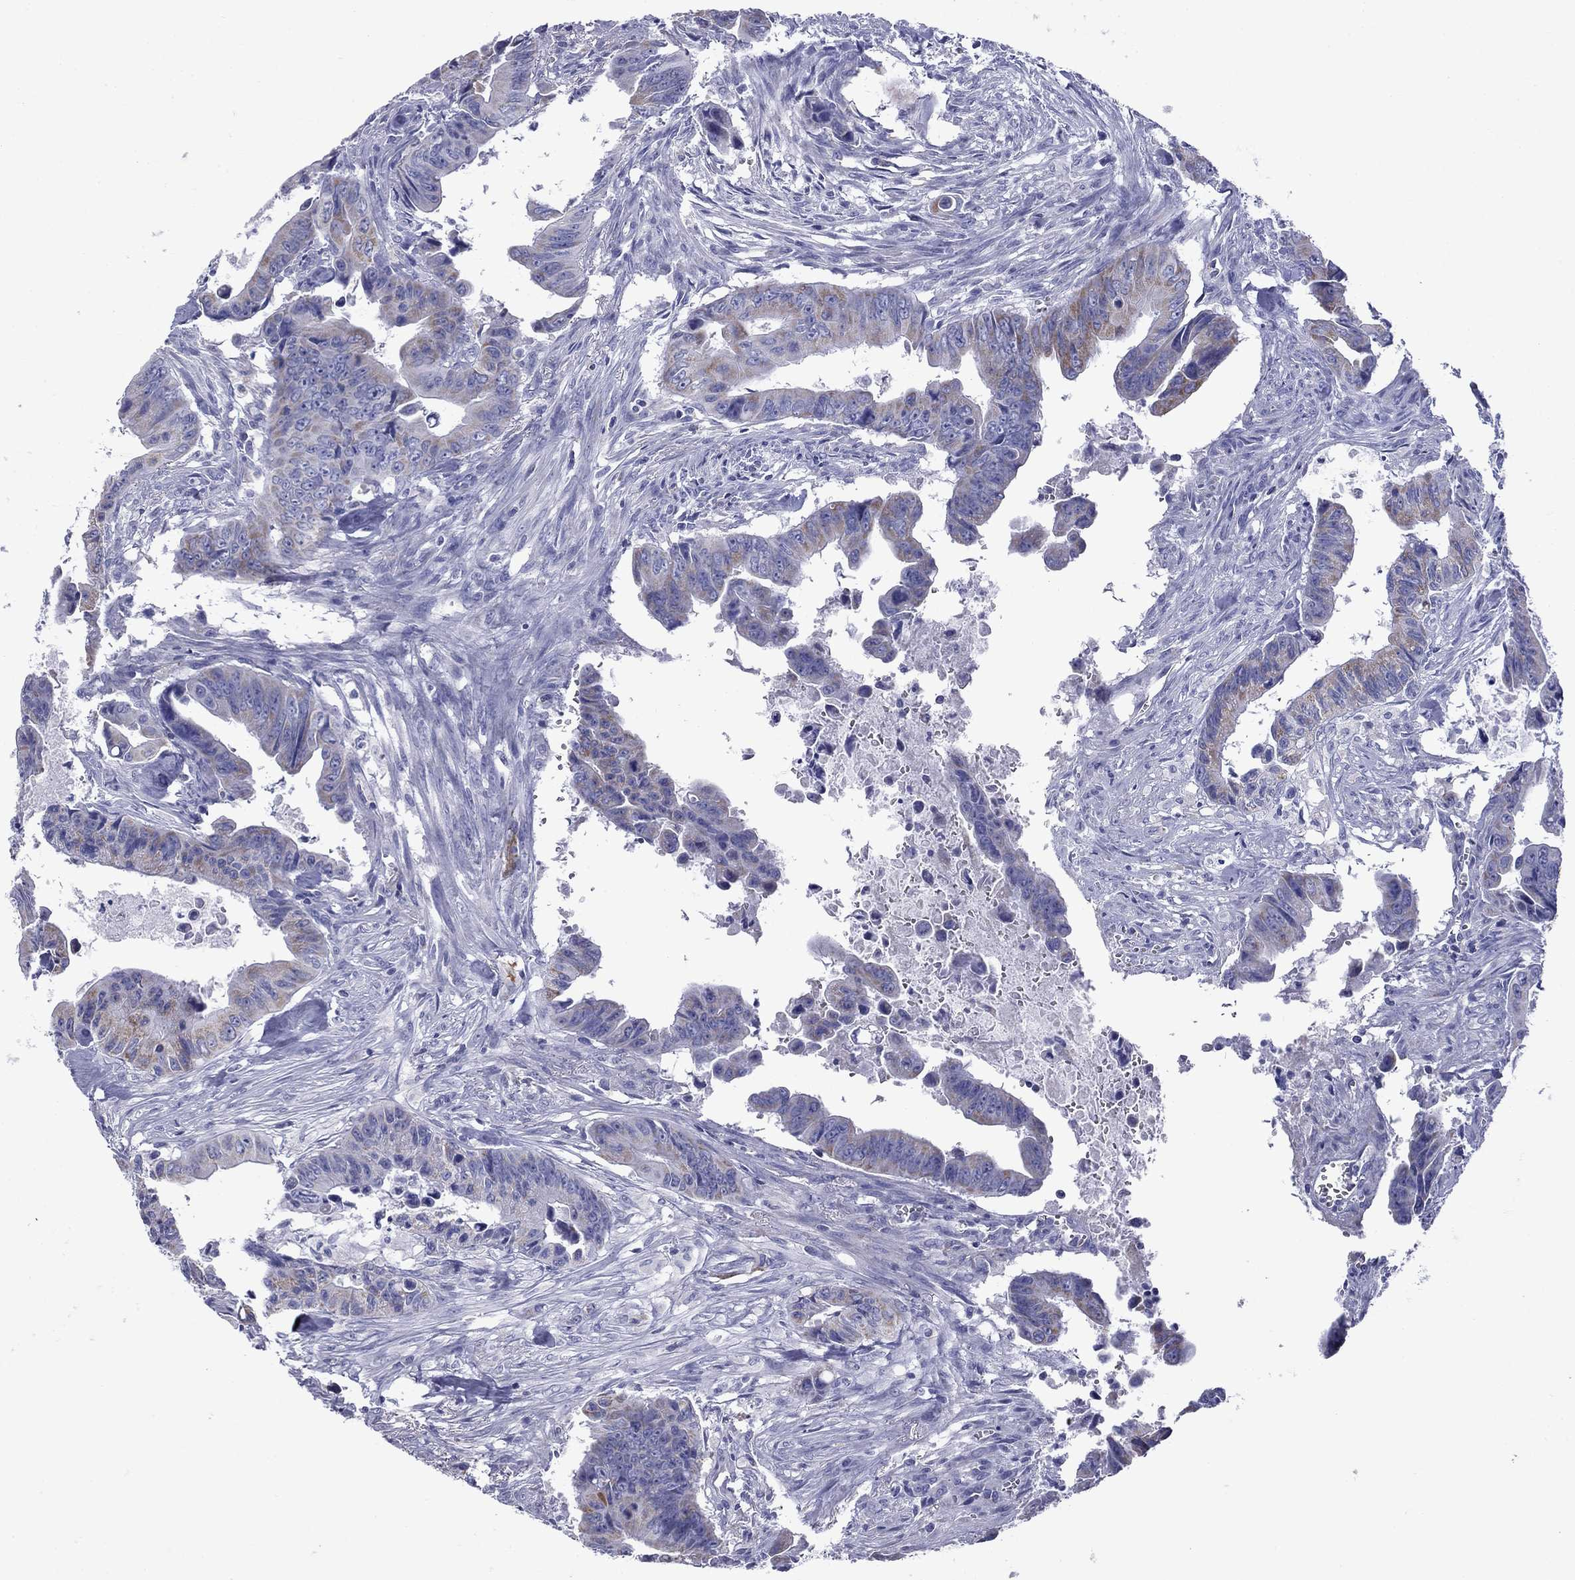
{"staining": {"intensity": "weak", "quantity": "25%-75%", "location": "cytoplasmic/membranous"}, "tissue": "colorectal cancer", "cell_type": "Tumor cells", "image_type": "cancer", "snomed": [{"axis": "morphology", "description": "Adenocarcinoma, NOS"}, {"axis": "topography", "description": "Colon"}], "caption": "Human colorectal adenocarcinoma stained with a protein marker shows weak staining in tumor cells.", "gene": "ACADSB", "patient": {"sex": "female", "age": 87}}